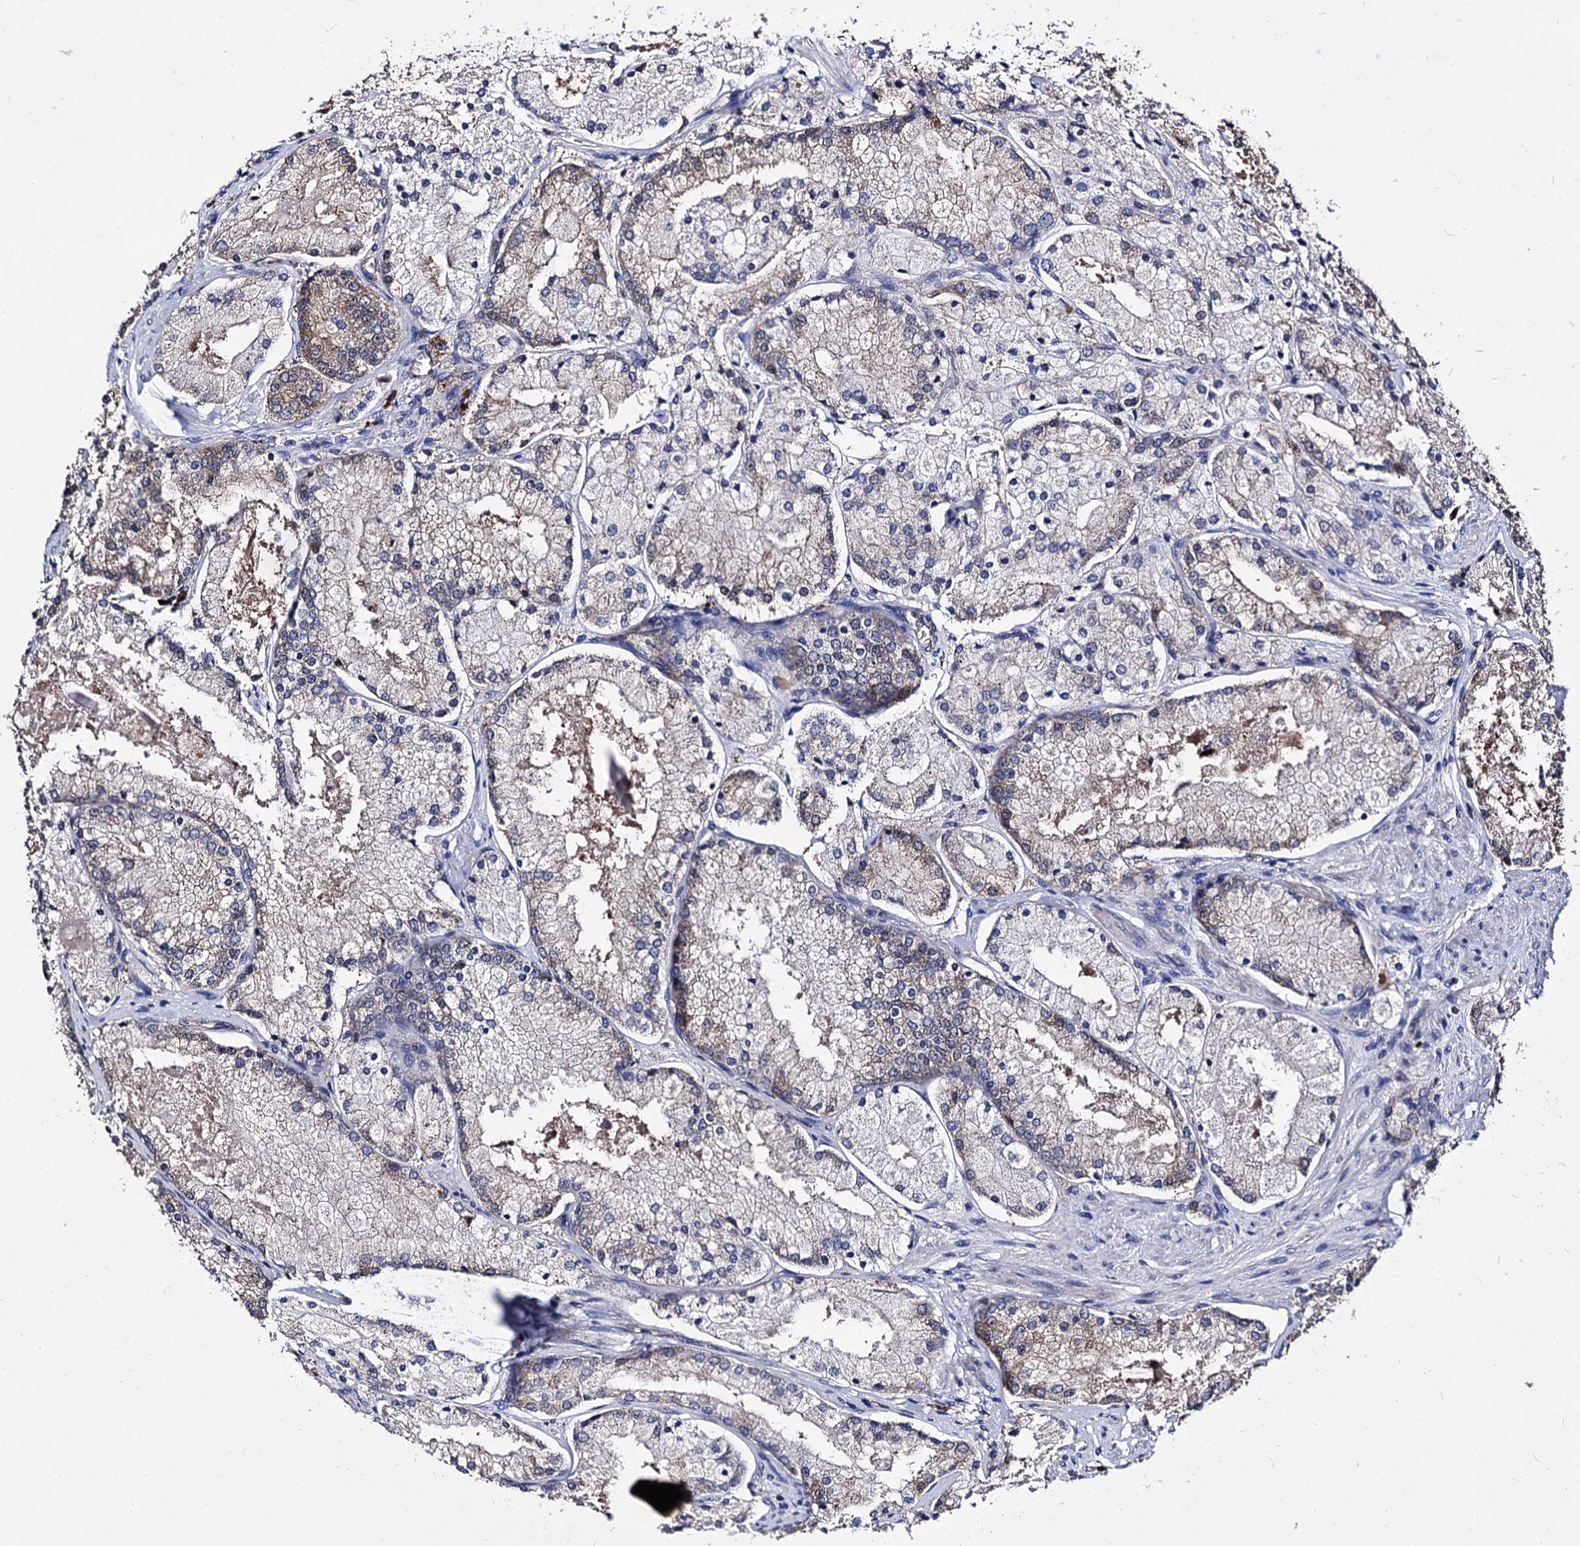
{"staining": {"intensity": "weak", "quantity": "25%-75%", "location": "cytoplasmic/membranous"}, "tissue": "prostate cancer", "cell_type": "Tumor cells", "image_type": "cancer", "snomed": [{"axis": "morphology", "description": "Adenocarcinoma, Low grade"}, {"axis": "topography", "description": "Prostate"}], "caption": "Human prostate low-grade adenocarcinoma stained for a protein (brown) displays weak cytoplasmic/membranous positive positivity in approximately 25%-75% of tumor cells.", "gene": "NME1", "patient": {"sex": "male", "age": 74}}